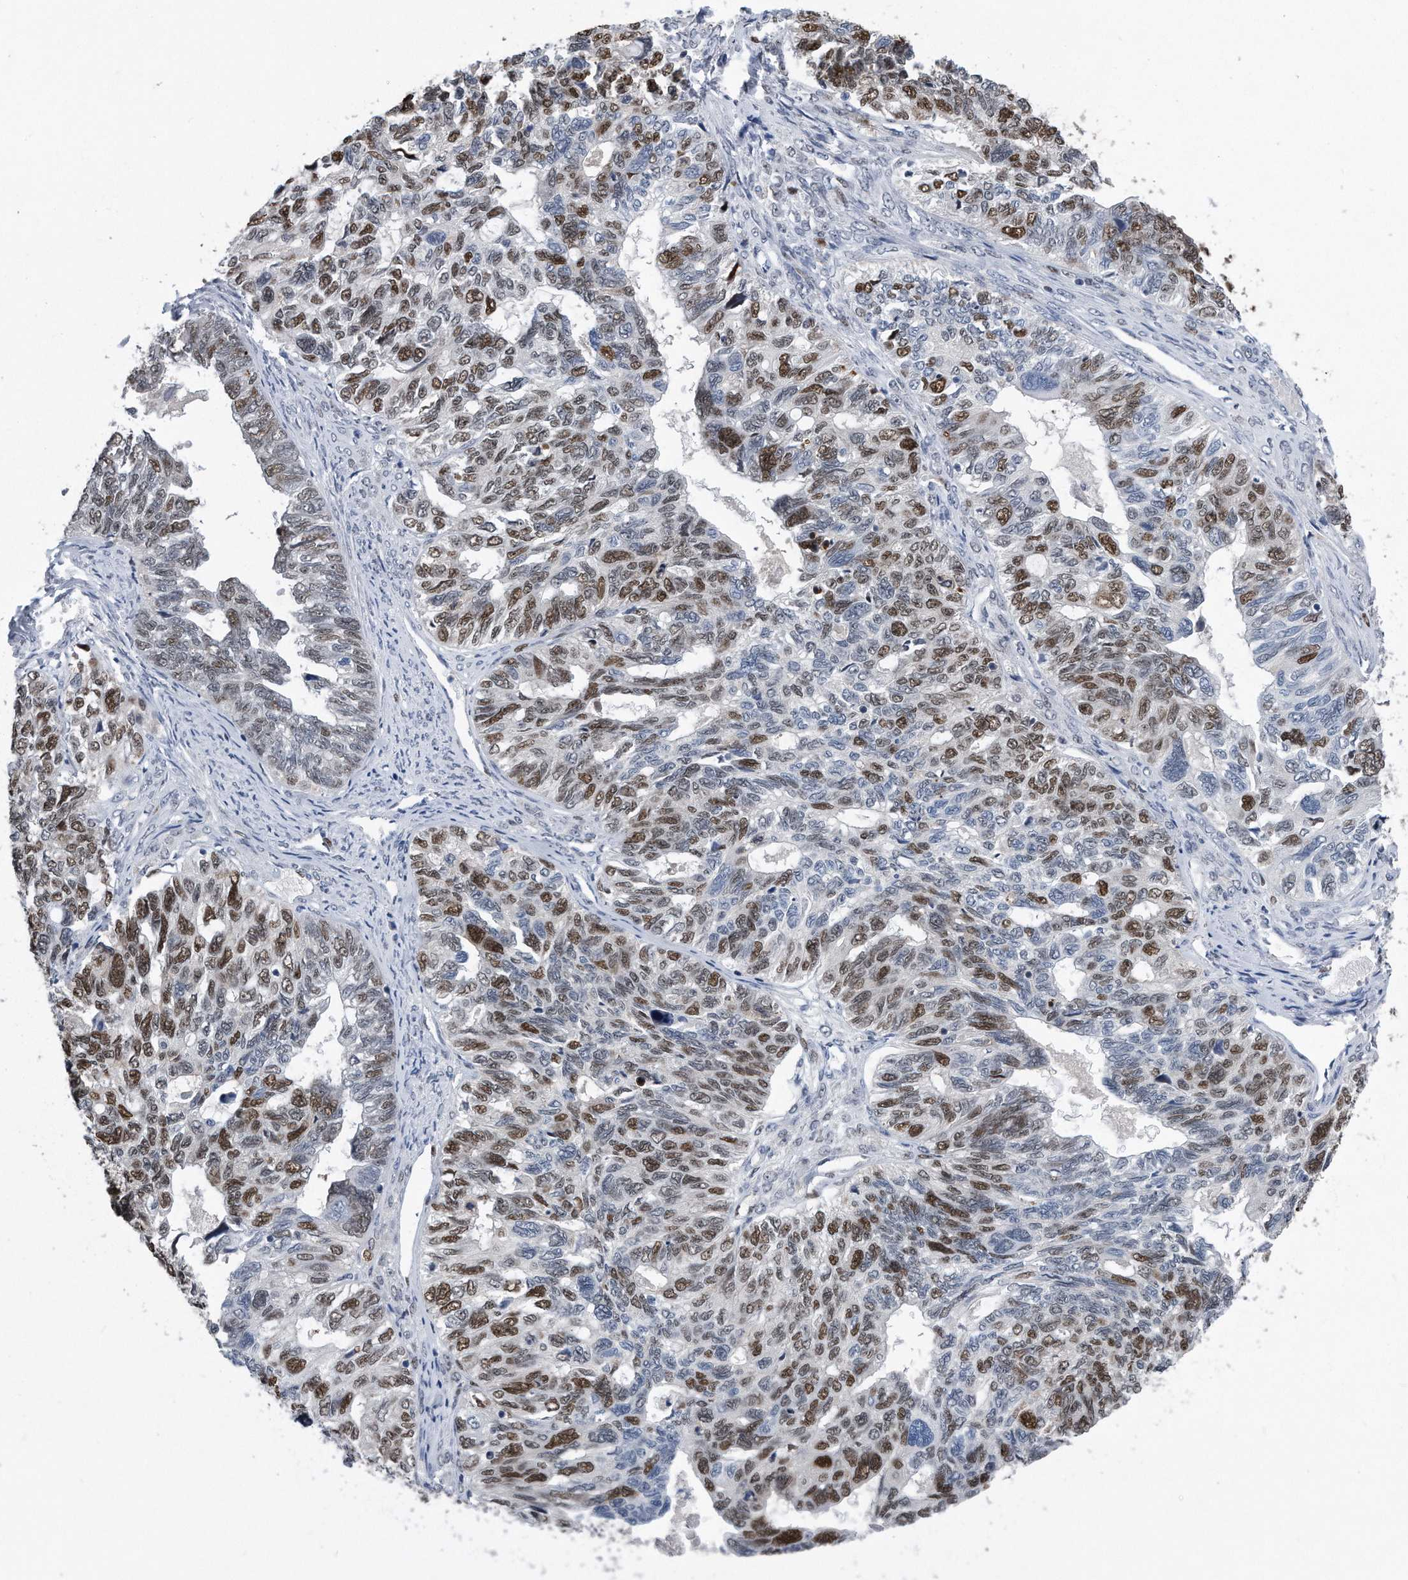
{"staining": {"intensity": "moderate", "quantity": ">75%", "location": "nuclear"}, "tissue": "ovarian cancer", "cell_type": "Tumor cells", "image_type": "cancer", "snomed": [{"axis": "morphology", "description": "Cystadenocarcinoma, serous, NOS"}, {"axis": "topography", "description": "Ovary"}], "caption": "Immunohistochemistry micrograph of neoplastic tissue: human ovarian cancer stained using IHC demonstrates medium levels of moderate protein expression localized specifically in the nuclear of tumor cells, appearing as a nuclear brown color.", "gene": "PCNA", "patient": {"sex": "female", "age": 79}}